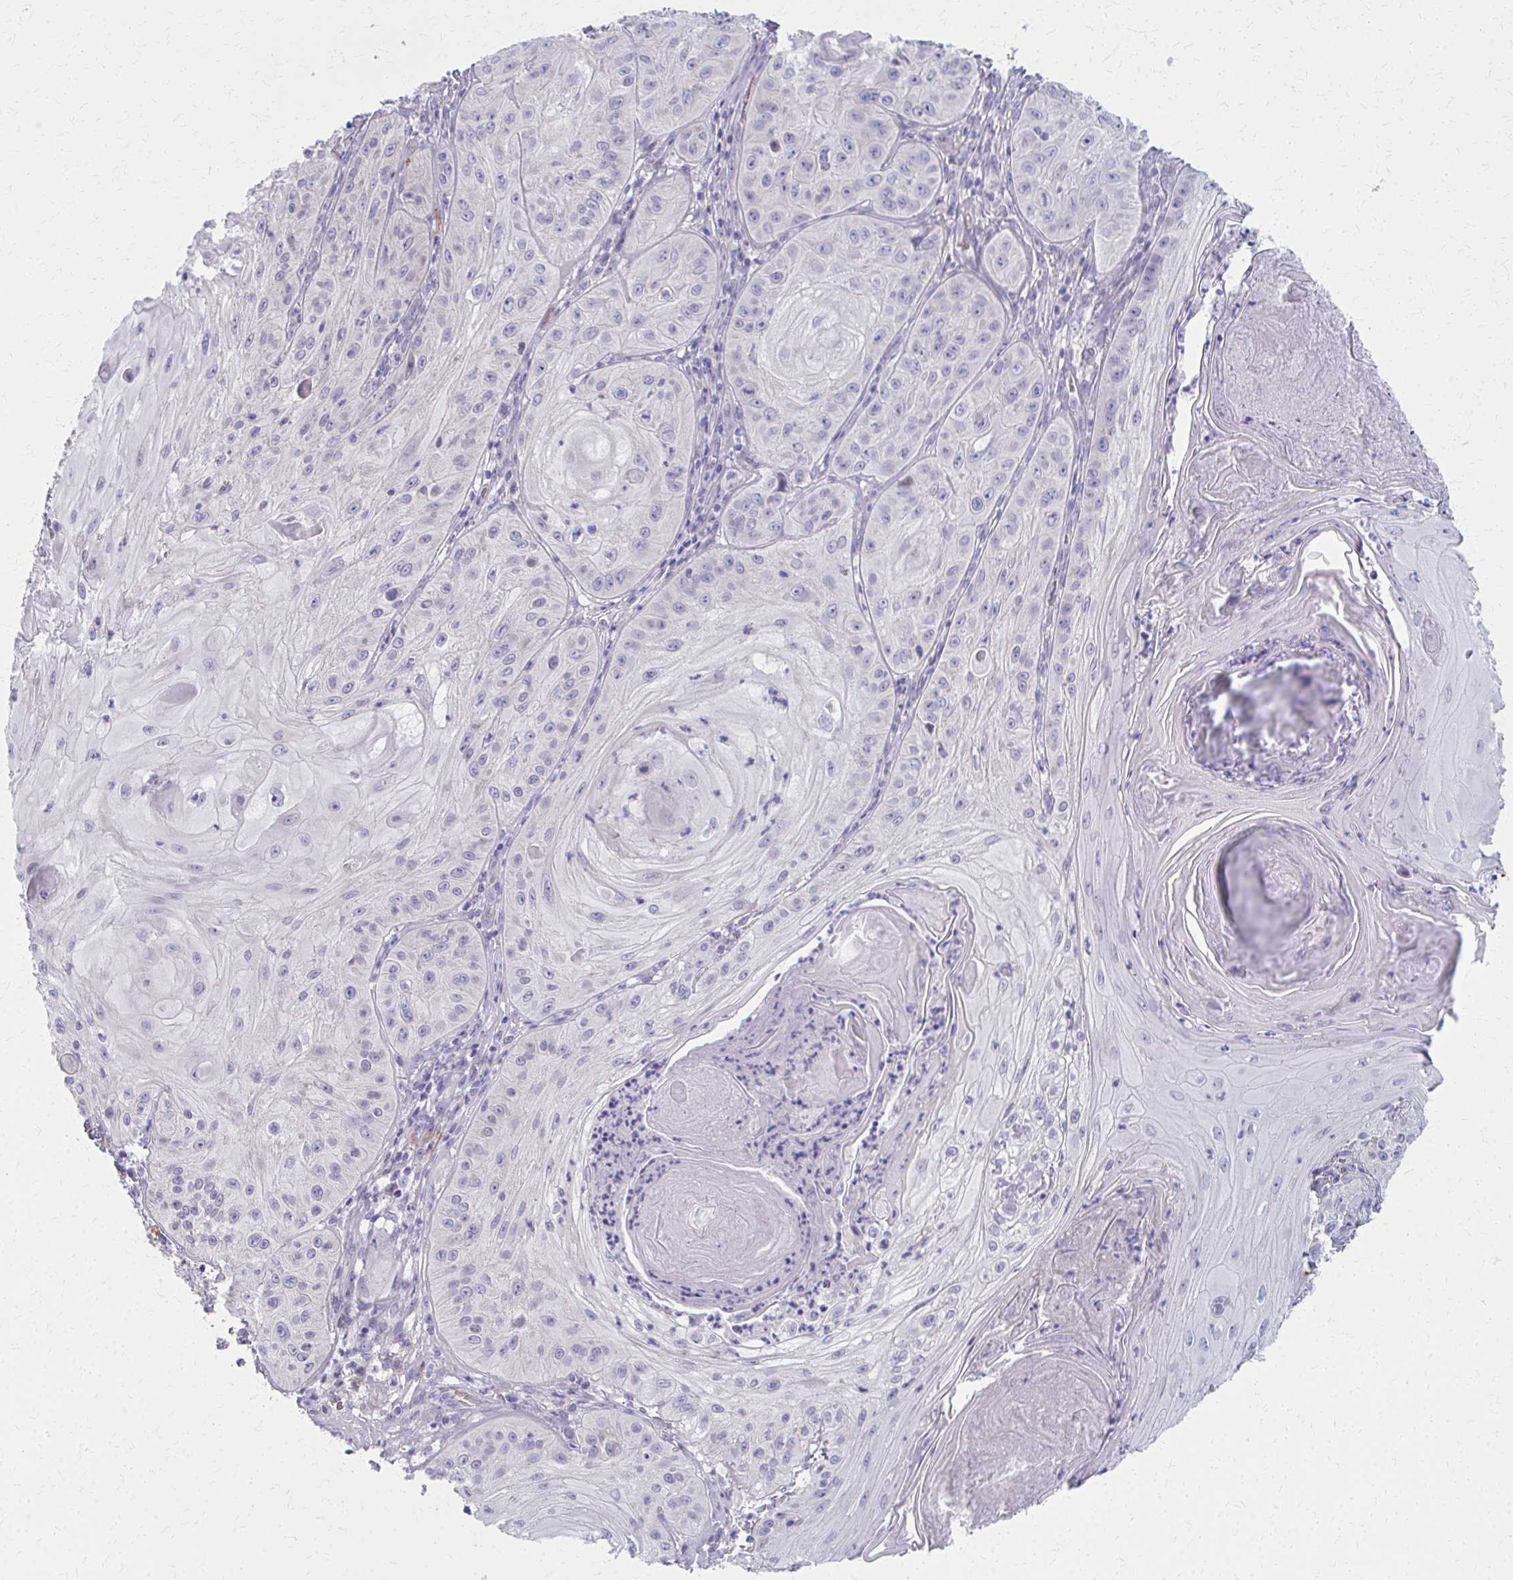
{"staining": {"intensity": "negative", "quantity": "none", "location": "none"}, "tissue": "skin cancer", "cell_type": "Tumor cells", "image_type": "cancer", "snomed": [{"axis": "morphology", "description": "Squamous cell carcinoma, NOS"}, {"axis": "topography", "description": "Skin"}], "caption": "DAB (3,3'-diaminobenzidine) immunohistochemical staining of human skin cancer (squamous cell carcinoma) displays no significant positivity in tumor cells. (IHC, brightfield microscopy, high magnification).", "gene": "MS4A2", "patient": {"sex": "male", "age": 85}}